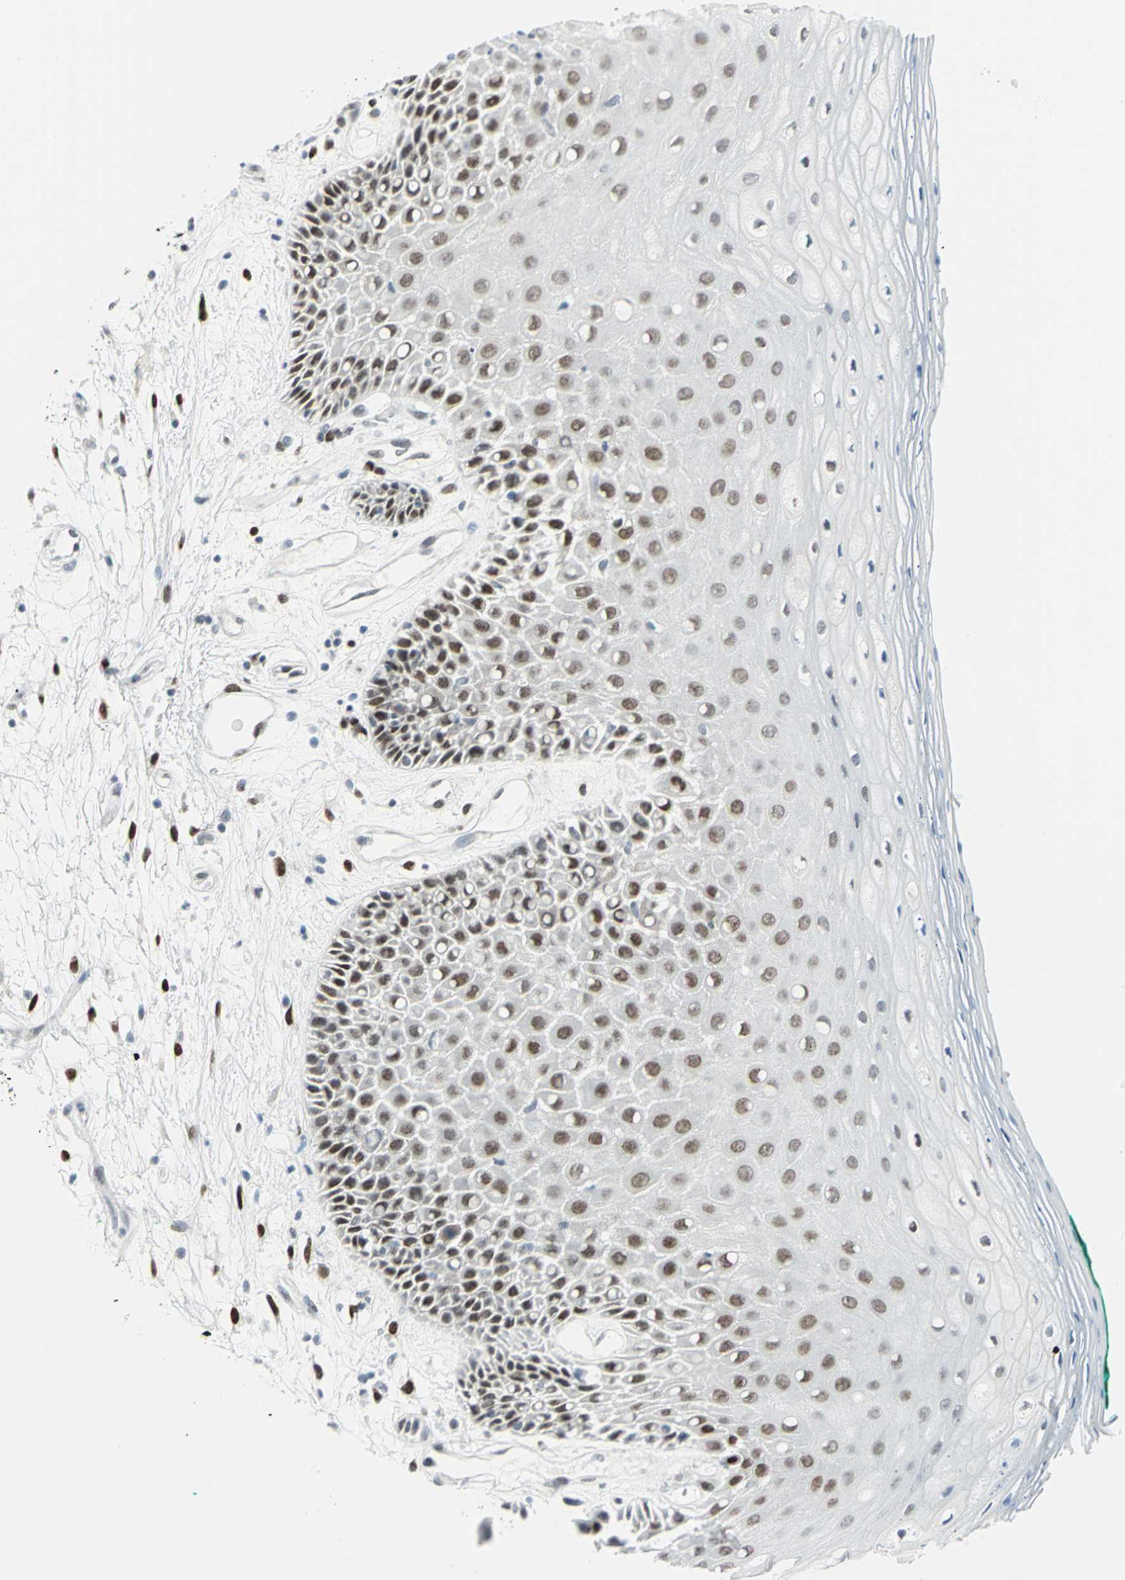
{"staining": {"intensity": "strong", "quantity": ">75%", "location": "nuclear"}, "tissue": "oral mucosa", "cell_type": "Squamous epithelial cells", "image_type": "normal", "snomed": [{"axis": "morphology", "description": "Normal tissue, NOS"}, {"axis": "morphology", "description": "Squamous cell carcinoma, NOS"}, {"axis": "topography", "description": "Skeletal muscle"}, {"axis": "topography", "description": "Oral tissue"}, {"axis": "topography", "description": "Head-Neck"}], "caption": "Normal oral mucosa reveals strong nuclear expression in about >75% of squamous epithelial cells, visualized by immunohistochemistry. The staining was performed using DAB (3,3'-diaminobenzidine), with brown indicating positive protein expression. Nuclei are stained blue with hematoxylin.", "gene": "MEIS2", "patient": {"sex": "female", "age": 84}}